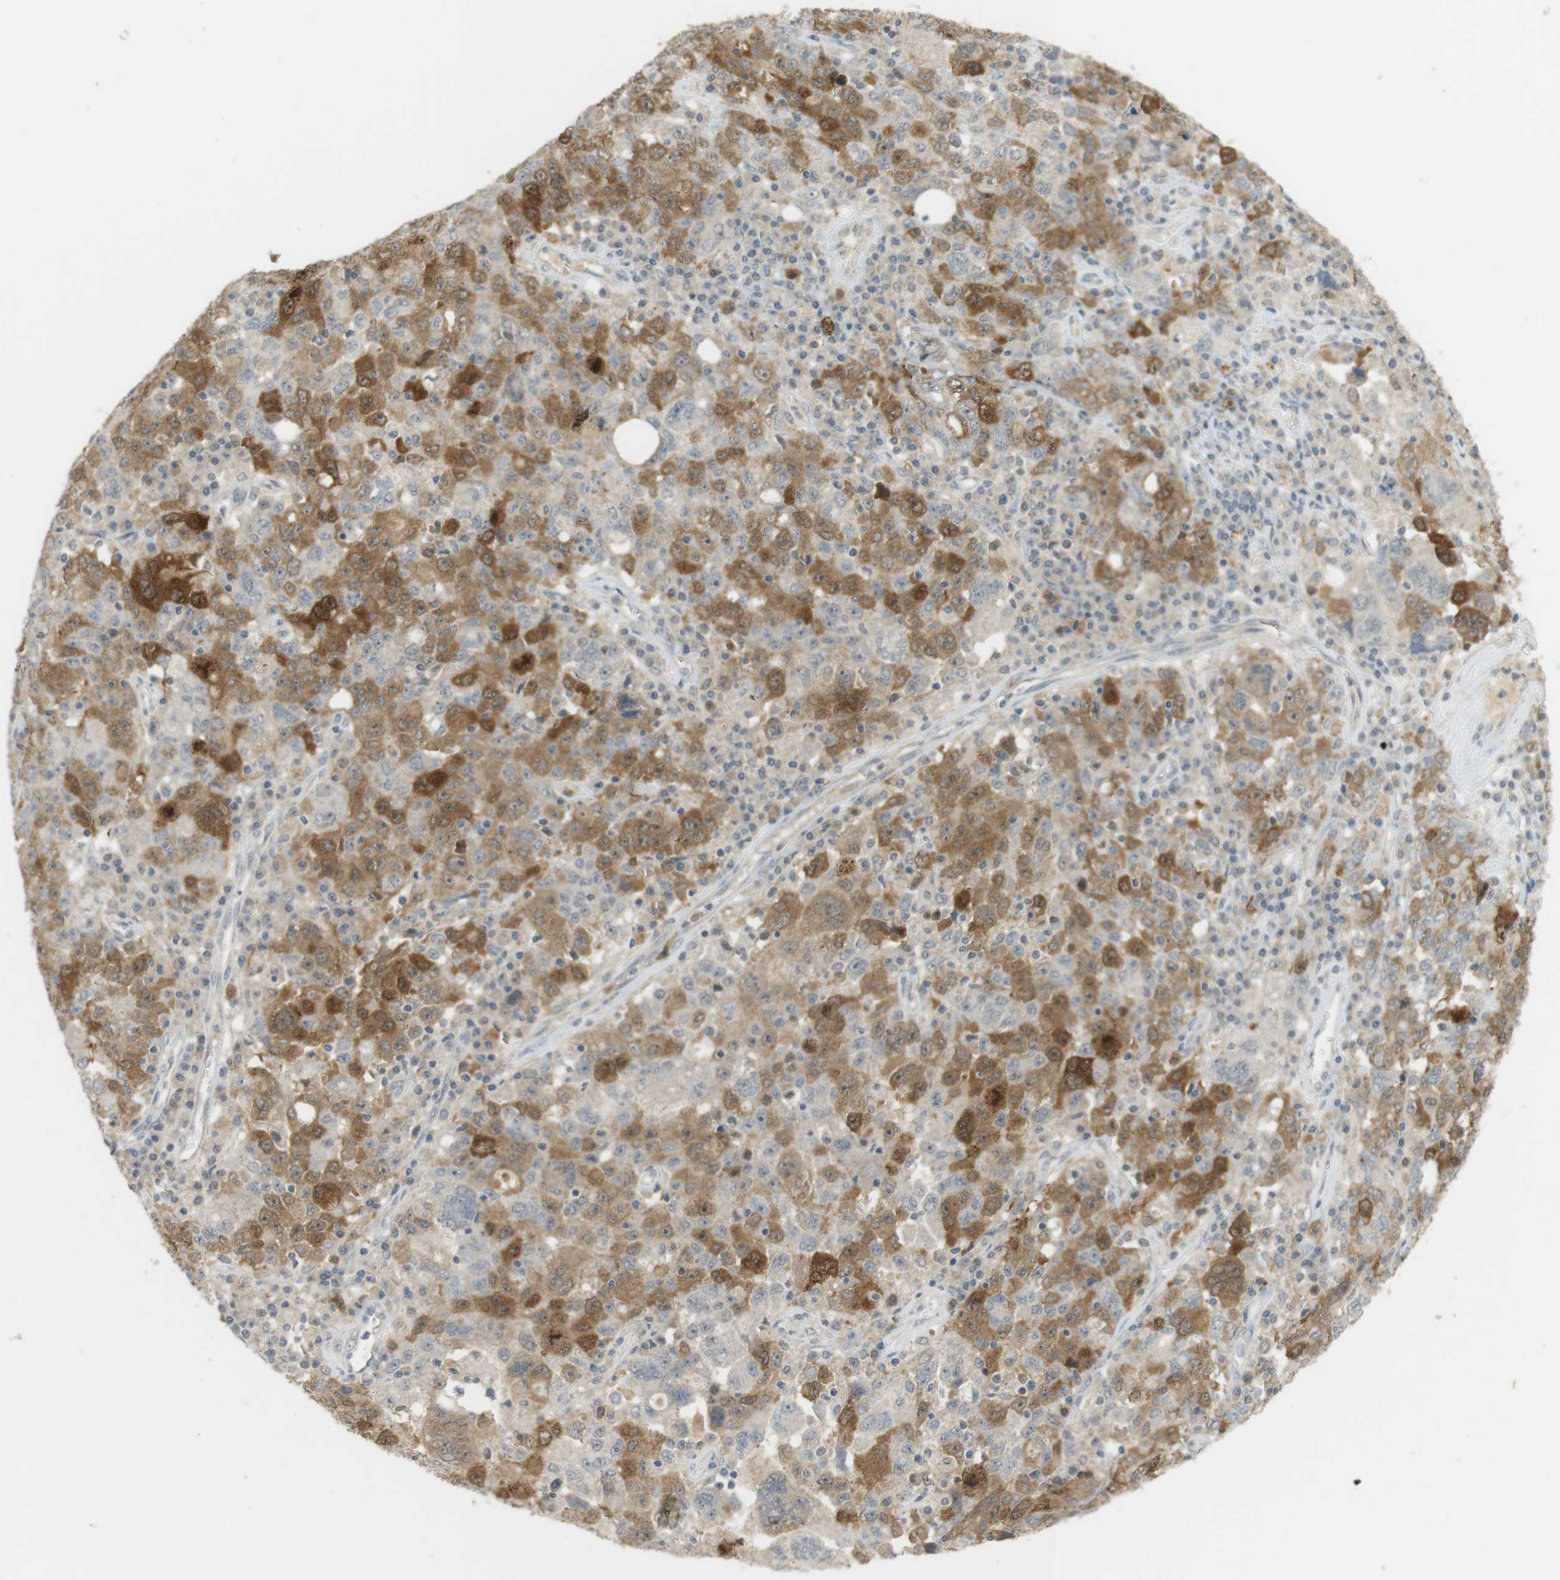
{"staining": {"intensity": "moderate", "quantity": ">75%", "location": "cytoplasmic/membranous"}, "tissue": "ovarian cancer", "cell_type": "Tumor cells", "image_type": "cancer", "snomed": [{"axis": "morphology", "description": "Carcinoma, endometroid"}, {"axis": "topography", "description": "Ovary"}], "caption": "IHC histopathology image of neoplastic tissue: human ovarian endometroid carcinoma stained using IHC displays medium levels of moderate protein expression localized specifically in the cytoplasmic/membranous of tumor cells, appearing as a cytoplasmic/membranous brown color.", "gene": "TTK", "patient": {"sex": "female", "age": 62}}